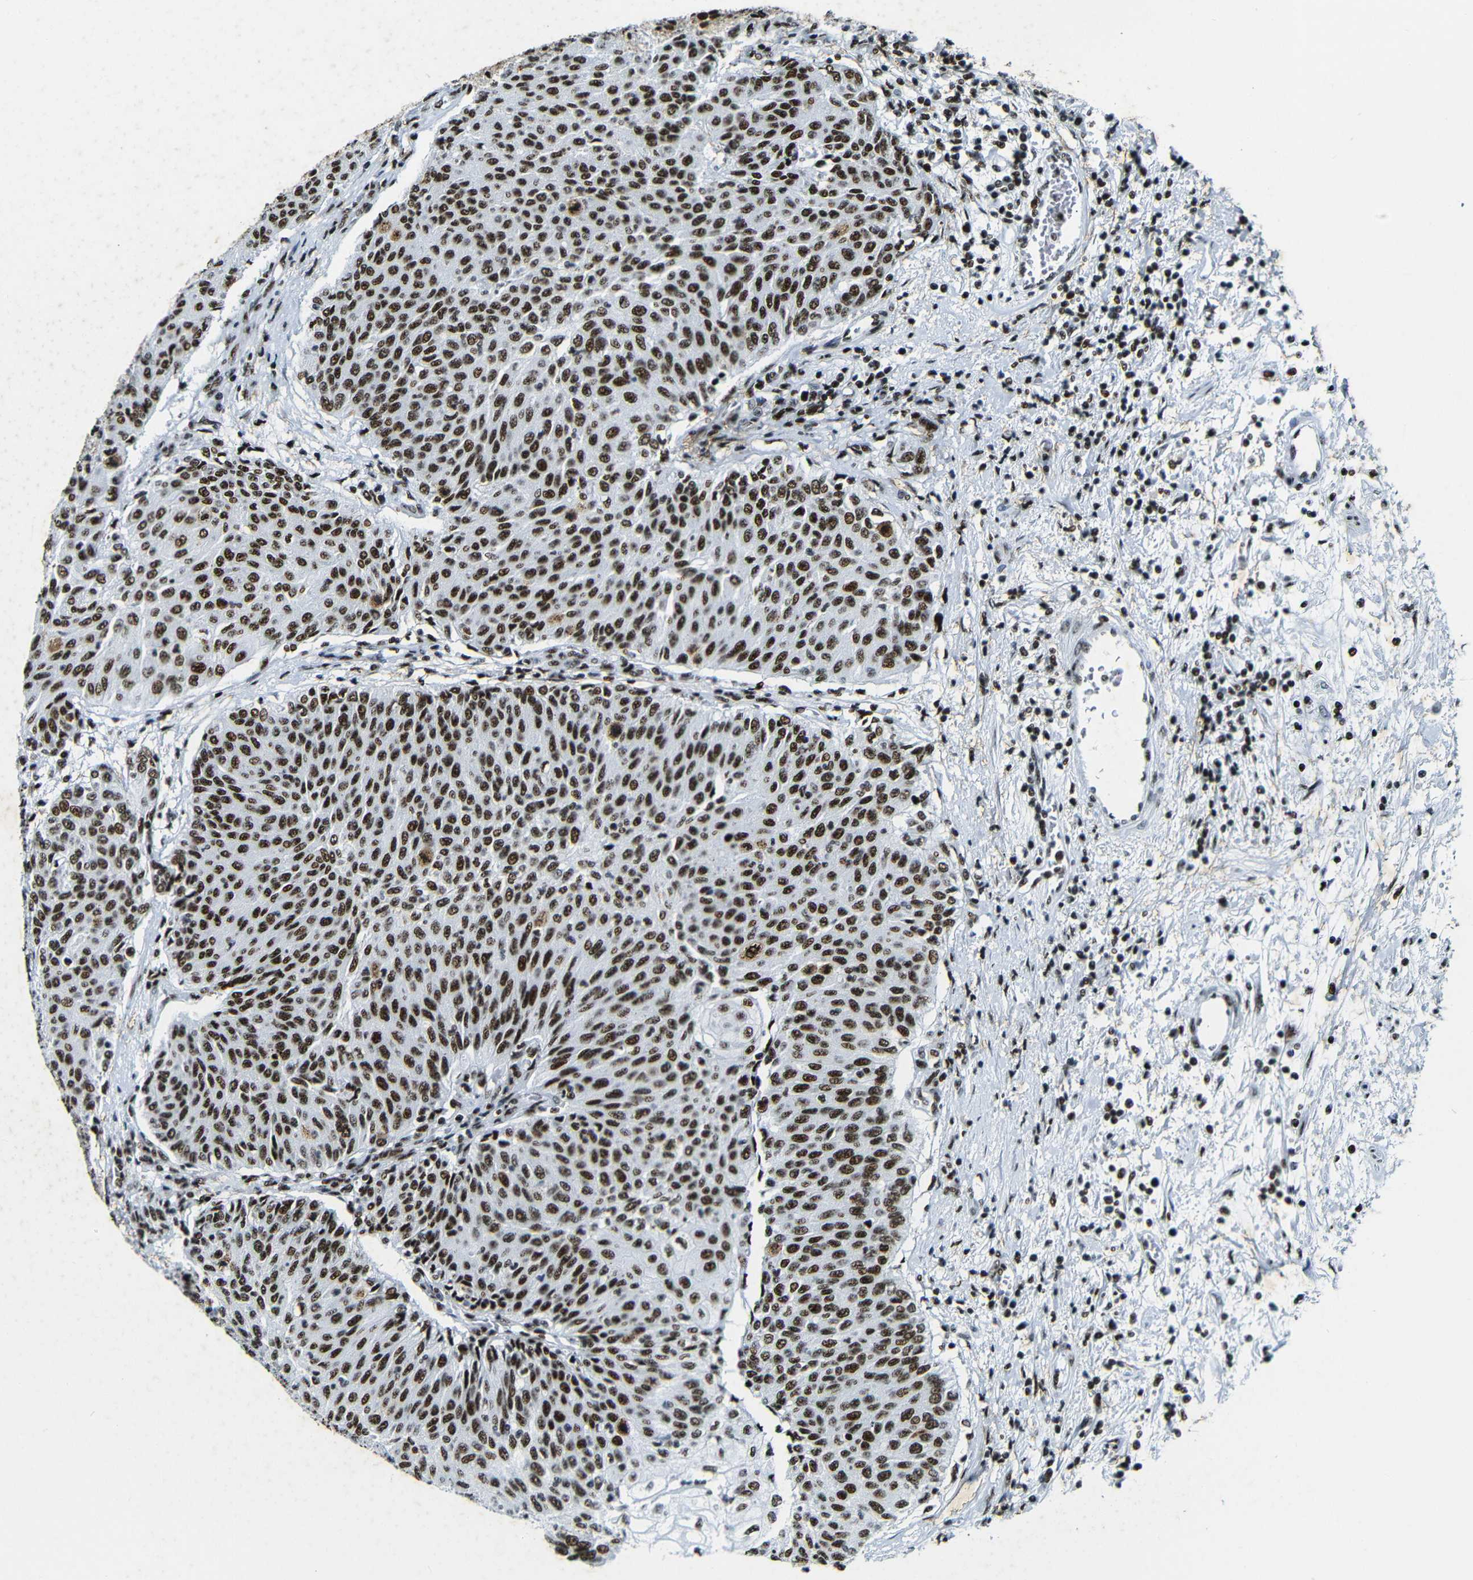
{"staining": {"intensity": "strong", "quantity": ">75%", "location": "nuclear"}, "tissue": "urothelial cancer", "cell_type": "Tumor cells", "image_type": "cancer", "snomed": [{"axis": "morphology", "description": "Urothelial carcinoma, Low grade"}, {"axis": "topography", "description": "Urinary bladder"}], "caption": "Human urothelial cancer stained with a brown dye demonstrates strong nuclear positive expression in approximately >75% of tumor cells.", "gene": "SRSF1", "patient": {"sex": "female", "age": 79}}